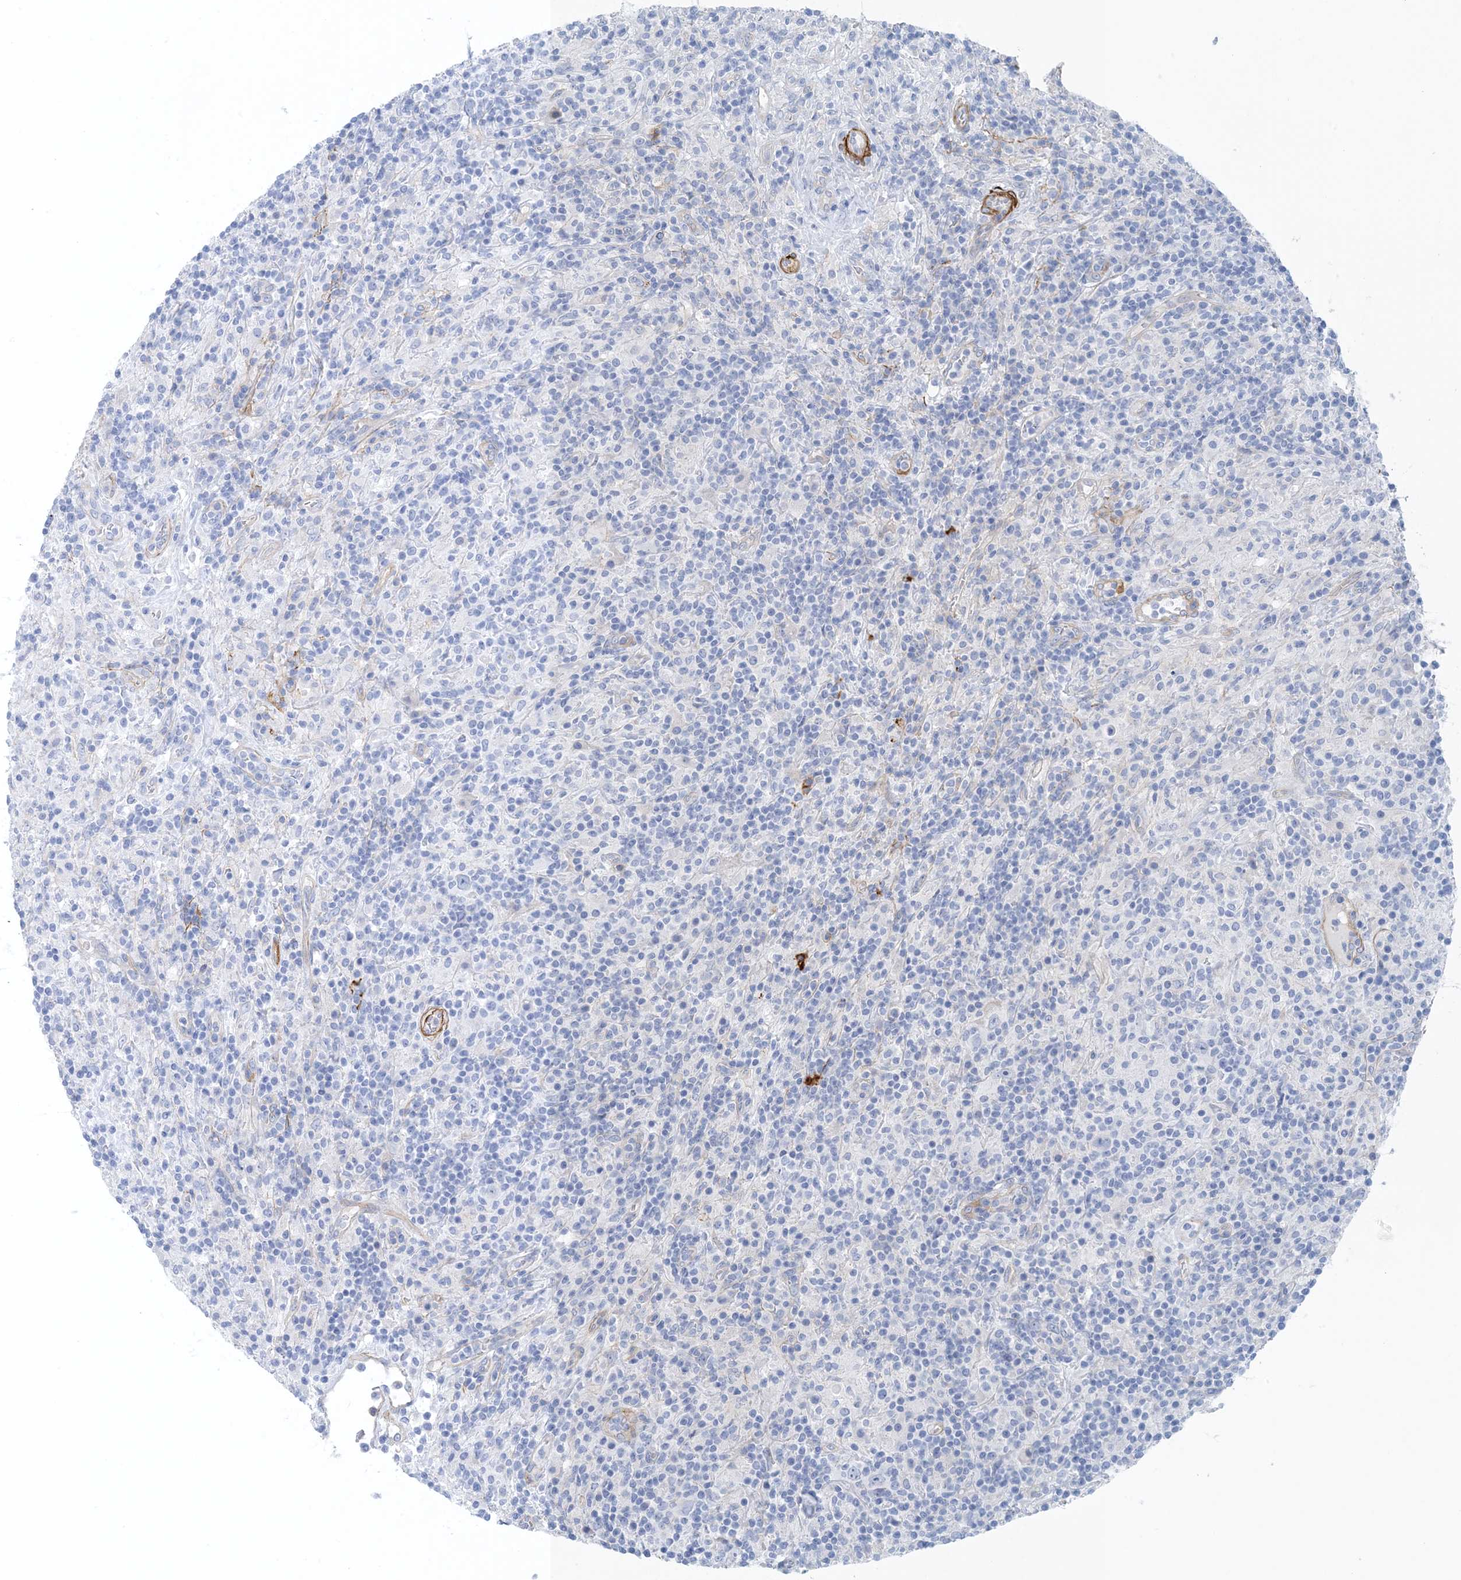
{"staining": {"intensity": "negative", "quantity": "none", "location": "none"}, "tissue": "lymphoma", "cell_type": "Tumor cells", "image_type": "cancer", "snomed": [{"axis": "morphology", "description": "Hodgkin's disease, NOS"}, {"axis": "topography", "description": "Lymph node"}], "caption": "The immunohistochemistry (IHC) image has no significant expression in tumor cells of lymphoma tissue. The staining was performed using DAB to visualize the protein expression in brown, while the nuclei were stained in blue with hematoxylin (Magnification: 20x).", "gene": "SHANK1", "patient": {"sex": "male", "age": 70}}